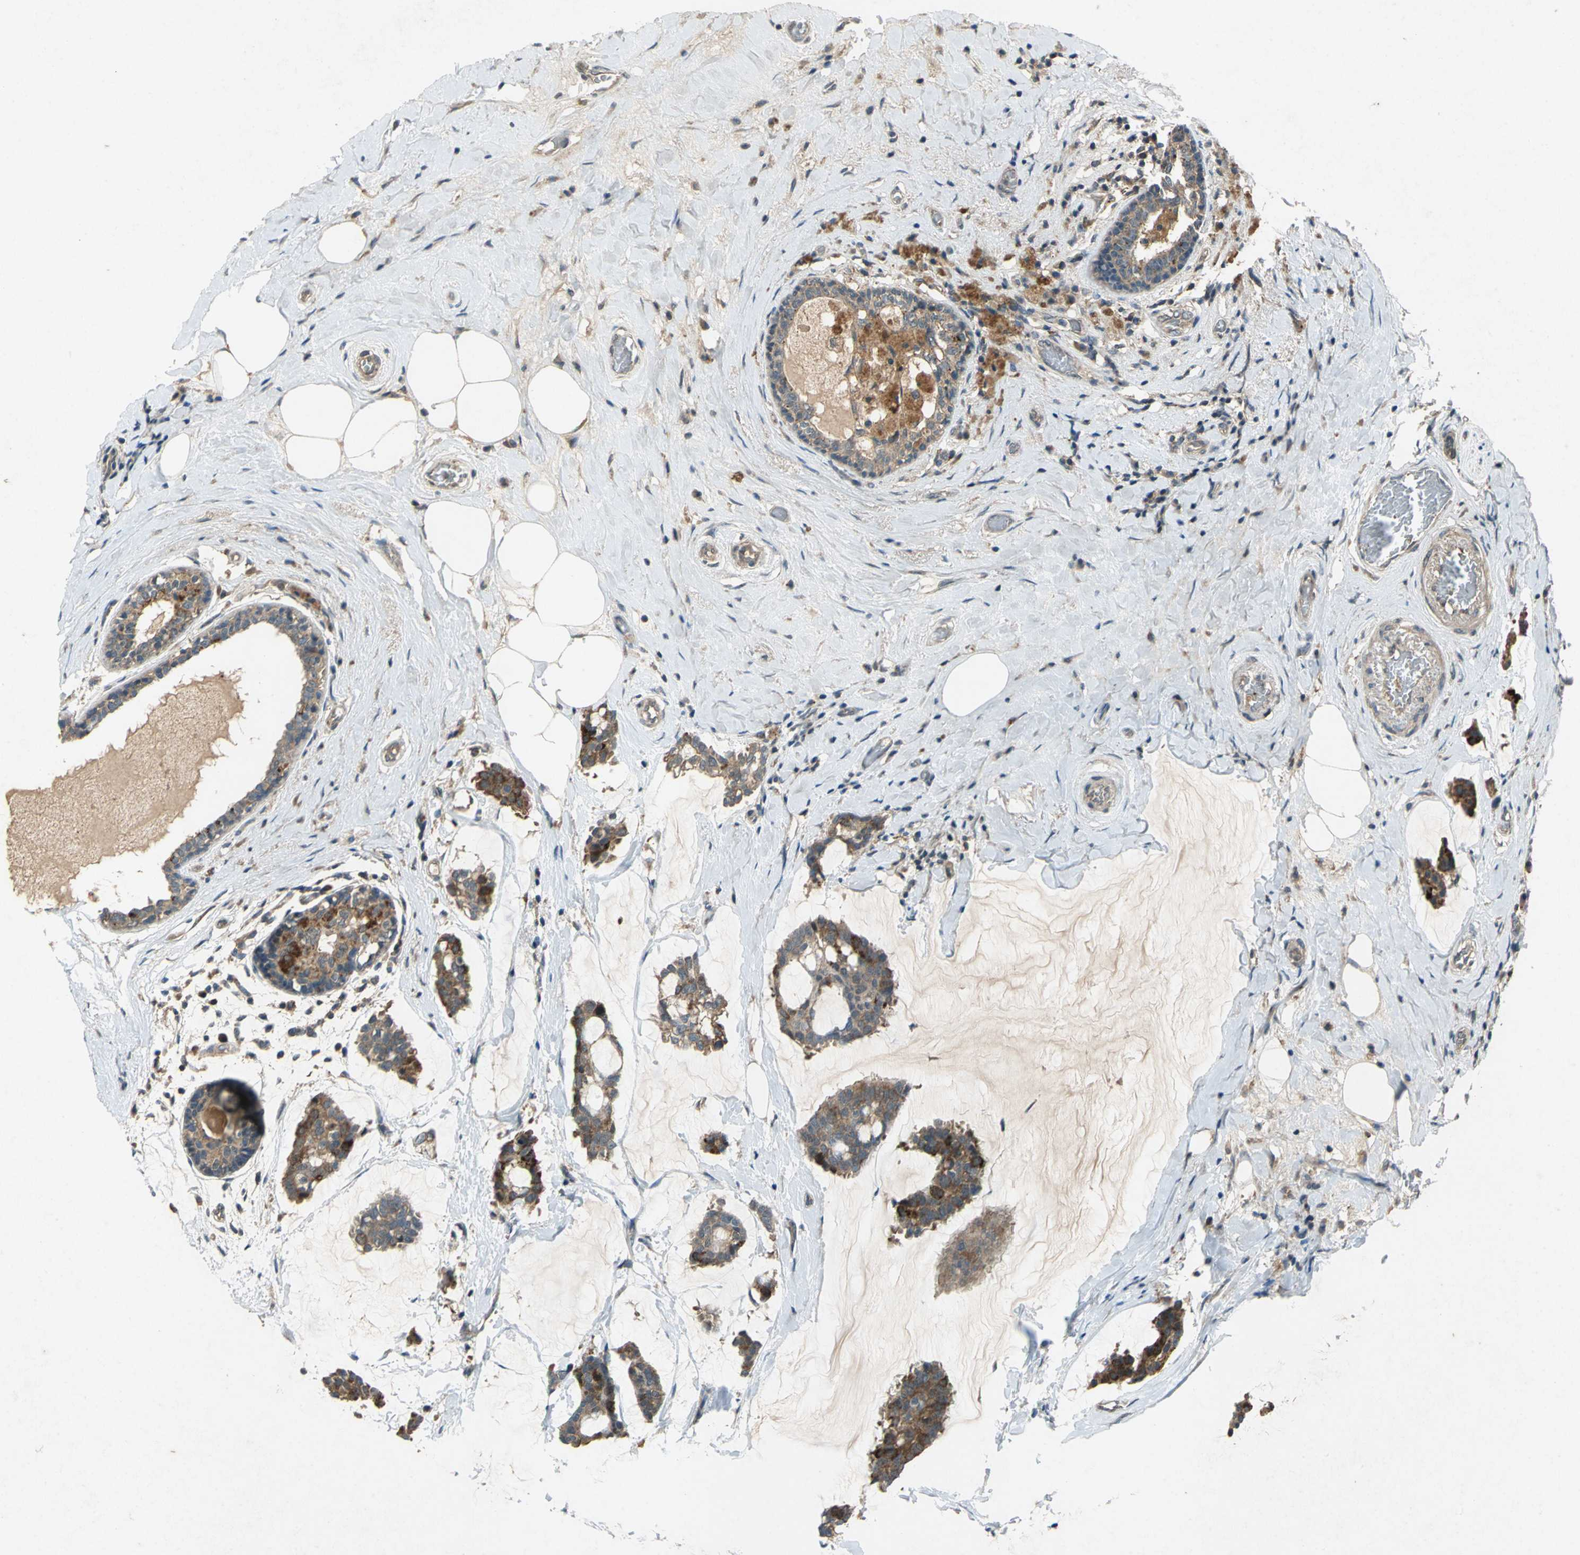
{"staining": {"intensity": "strong", "quantity": ">75%", "location": "cytoplasmic/membranous"}, "tissue": "breast cancer", "cell_type": "Tumor cells", "image_type": "cancer", "snomed": [{"axis": "morphology", "description": "Duct carcinoma"}, {"axis": "topography", "description": "Breast"}], "caption": "High-power microscopy captured an IHC micrograph of invasive ductal carcinoma (breast), revealing strong cytoplasmic/membranous expression in about >75% of tumor cells.", "gene": "EMCN", "patient": {"sex": "female", "age": 93}}